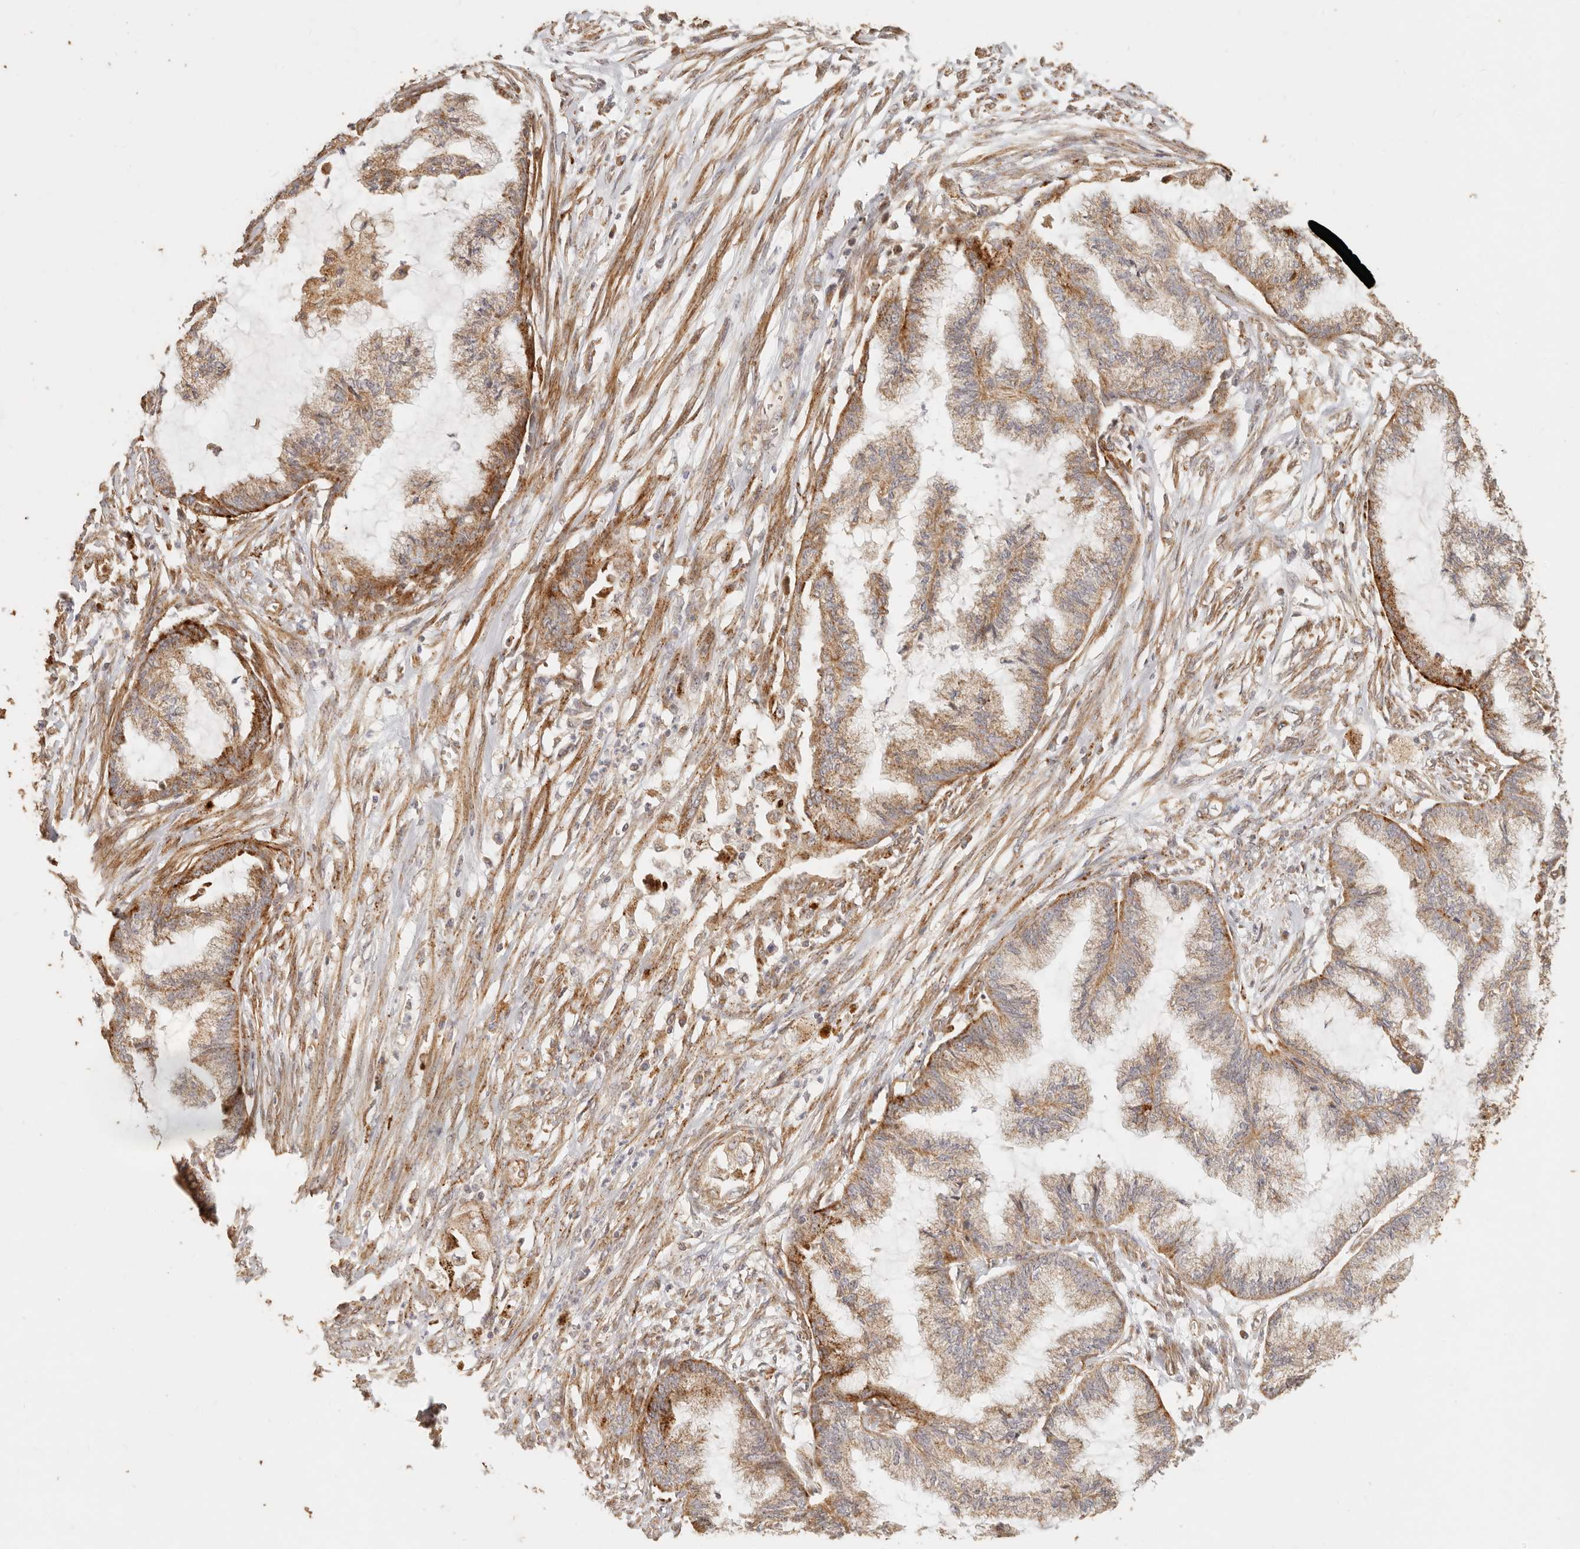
{"staining": {"intensity": "moderate", "quantity": ">75%", "location": "cytoplasmic/membranous"}, "tissue": "endometrial cancer", "cell_type": "Tumor cells", "image_type": "cancer", "snomed": [{"axis": "morphology", "description": "Adenocarcinoma, NOS"}, {"axis": "topography", "description": "Endometrium"}], "caption": "An IHC photomicrograph of tumor tissue is shown. Protein staining in brown shows moderate cytoplasmic/membranous positivity in endometrial cancer within tumor cells.", "gene": "PTPN22", "patient": {"sex": "female", "age": 86}}